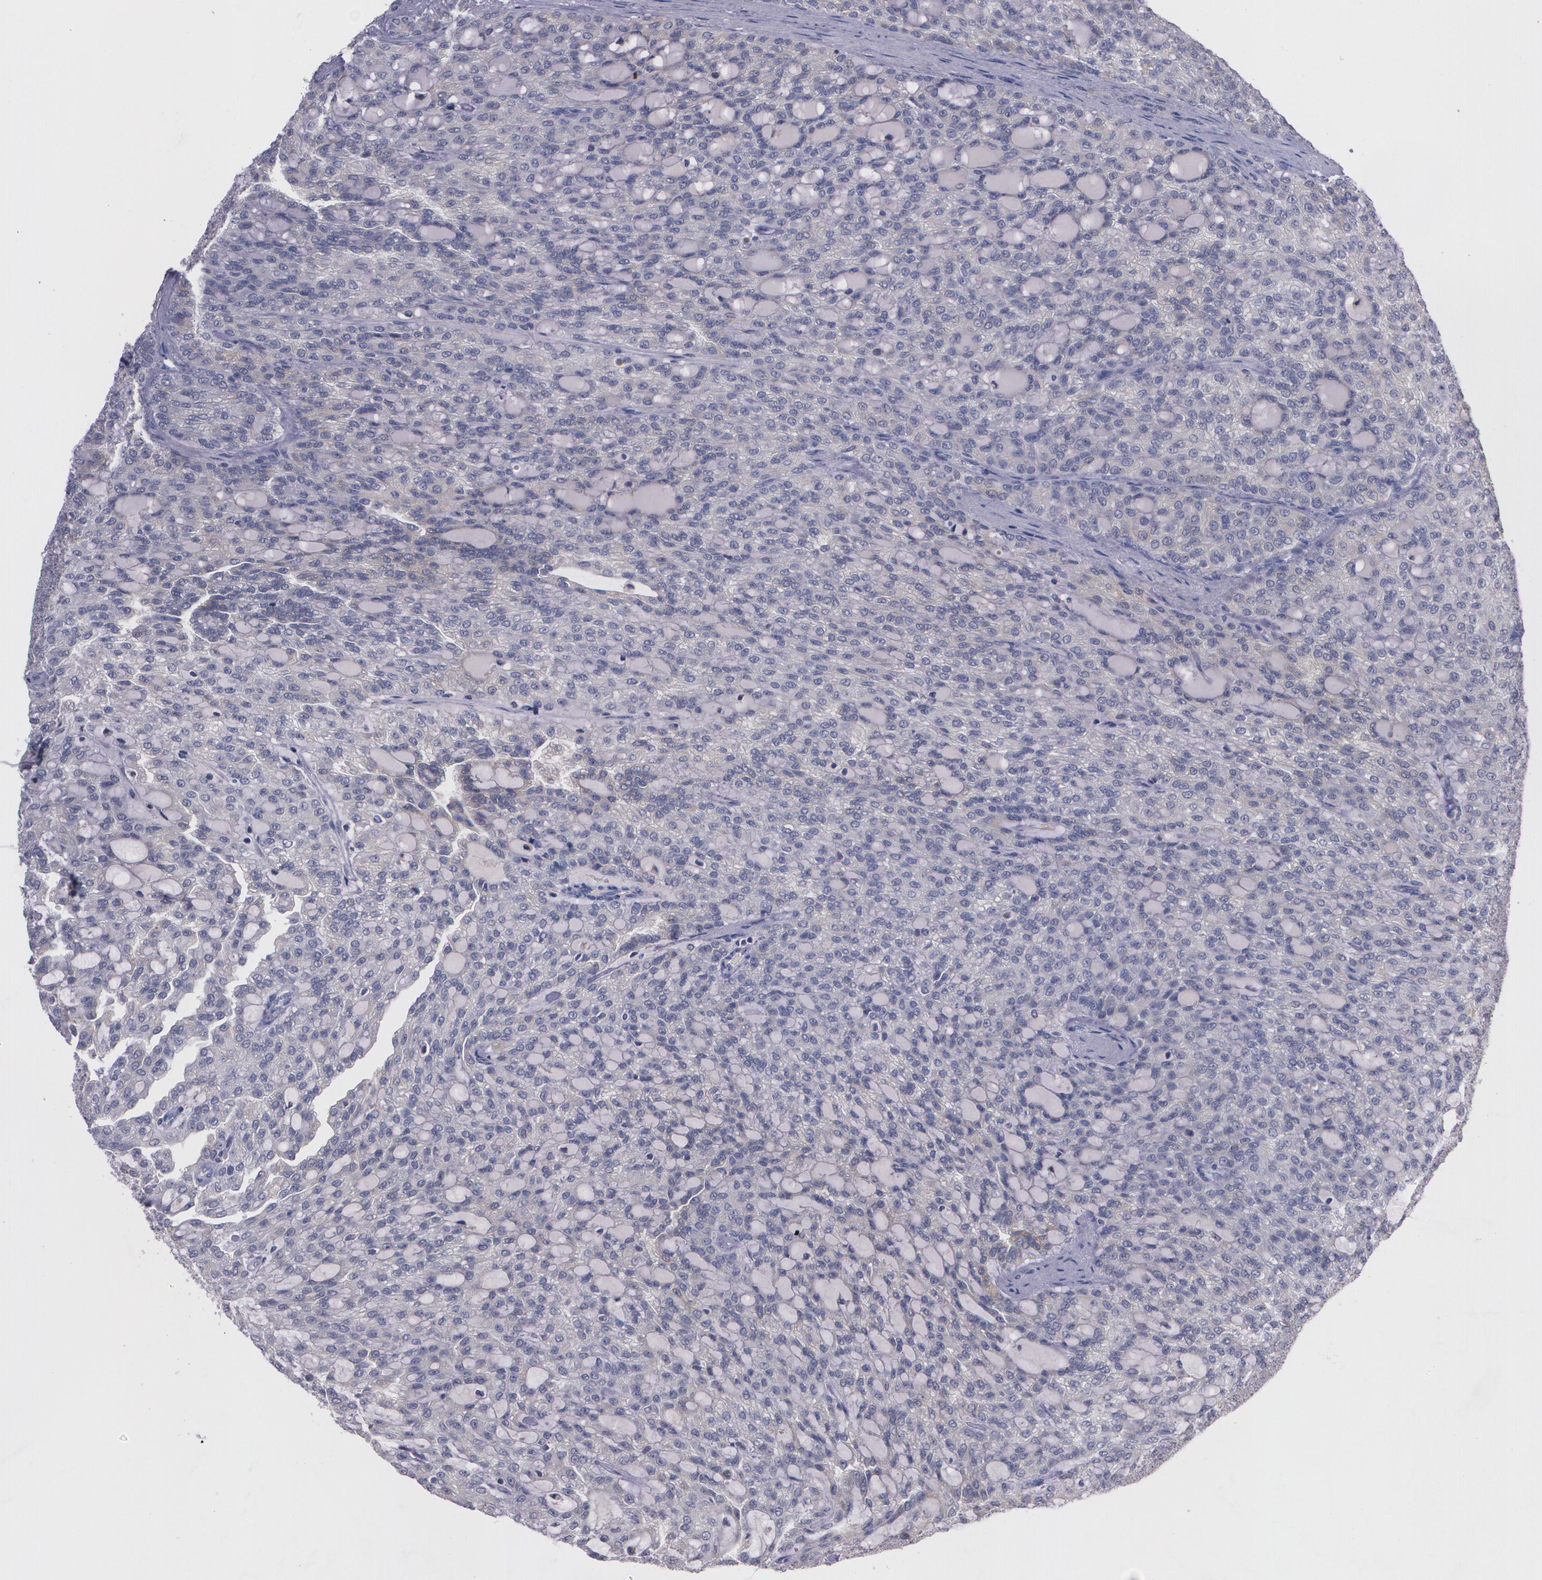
{"staining": {"intensity": "negative", "quantity": "none", "location": "none"}, "tissue": "renal cancer", "cell_type": "Tumor cells", "image_type": "cancer", "snomed": [{"axis": "morphology", "description": "Adenocarcinoma, NOS"}, {"axis": "topography", "description": "Kidney"}], "caption": "High magnification brightfield microscopy of renal cancer stained with DAB (3,3'-diaminobenzidine) (brown) and counterstained with hematoxylin (blue): tumor cells show no significant staining.", "gene": "IFNGR2", "patient": {"sex": "male", "age": 63}}